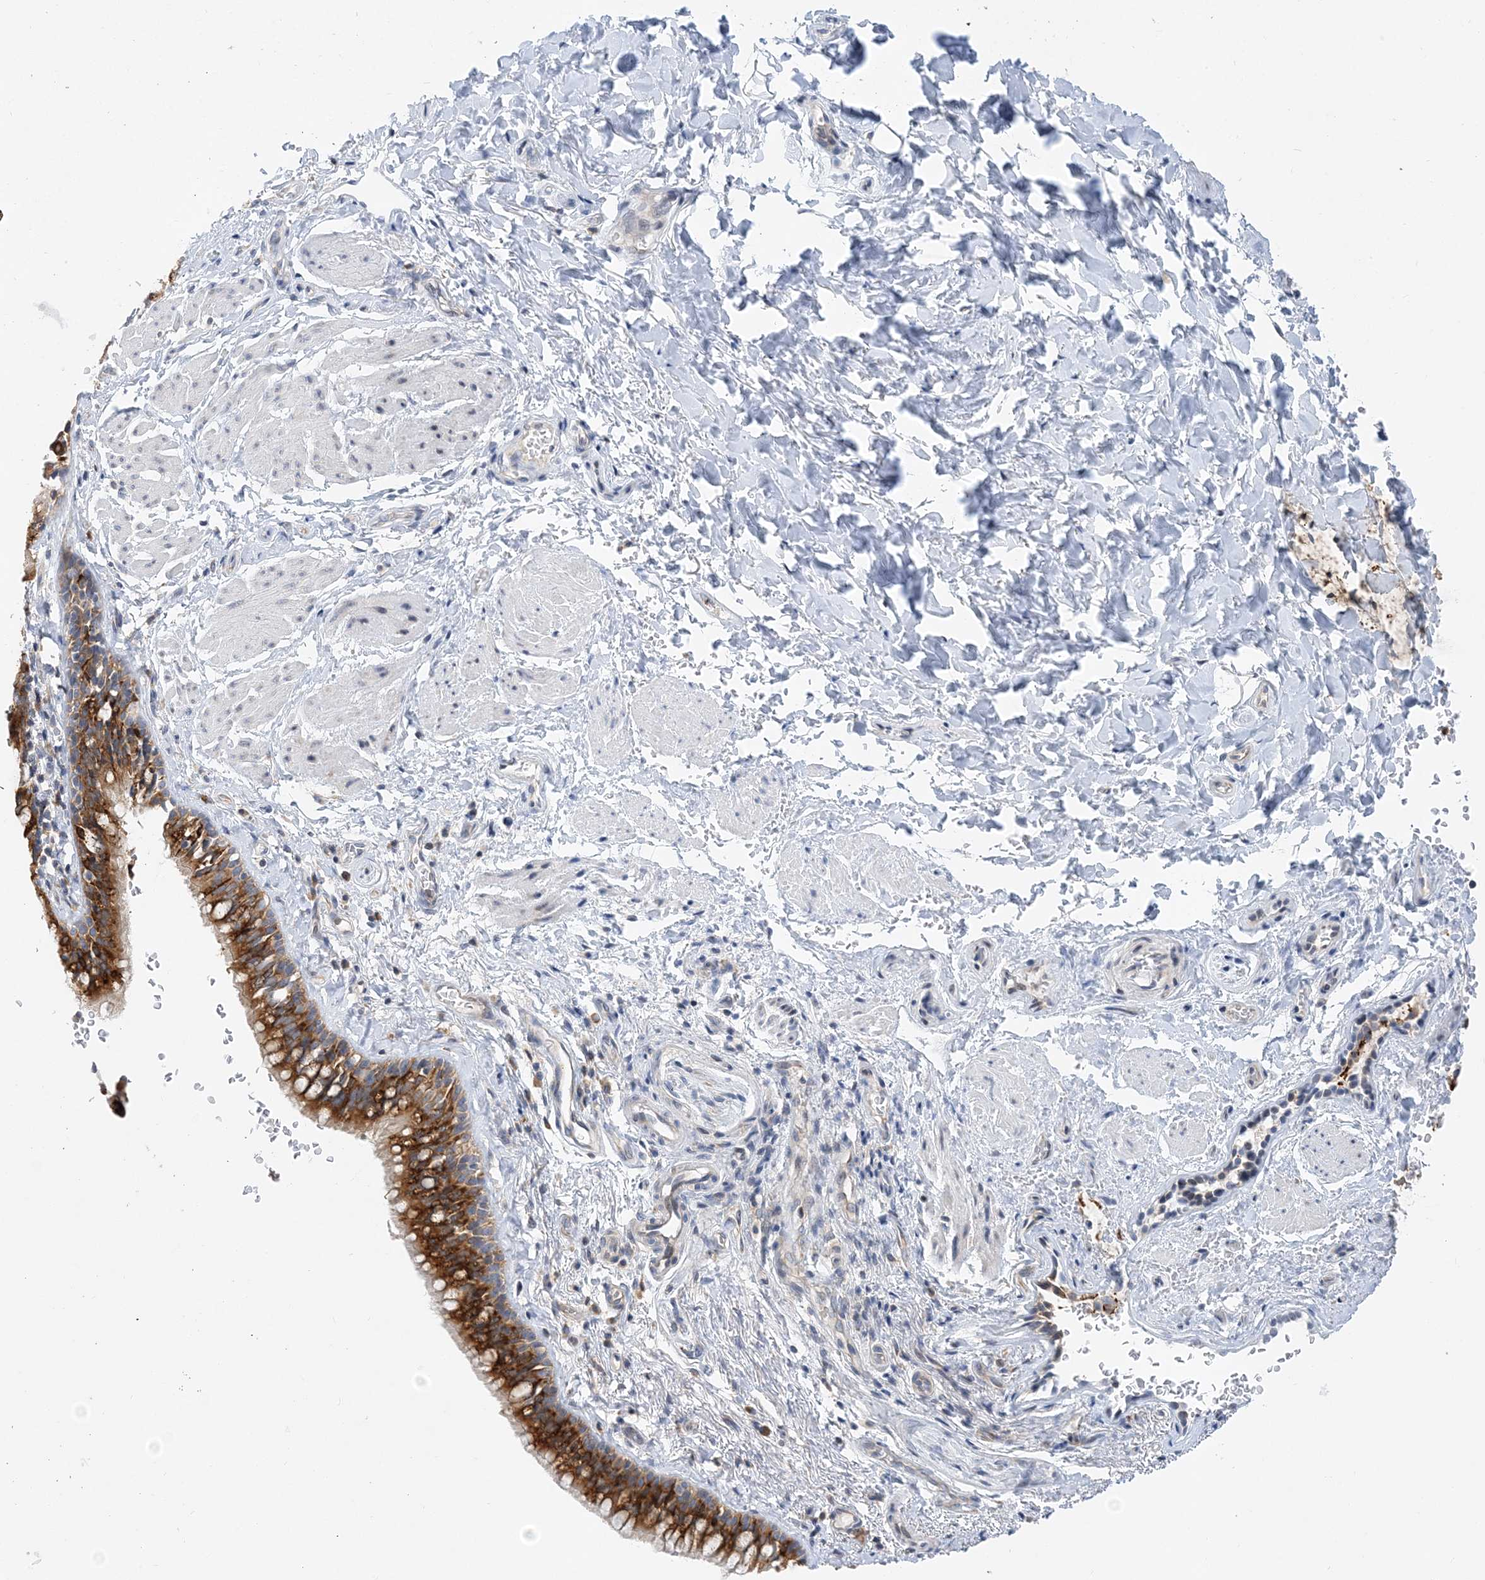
{"staining": {"intensity": "strong", "quantity": ">75%", "location": "cytoplasmic/membranous"}, "tissue": "bronchus", "cell_type": "Respiratory epithelial cells", "image_type": "normal", "snomed": [{"axis": "morphology", "description": "Normal tissue, NOS"}, {"axis": "topography", "description": "Cartilage tissue"}, {"axis": "topography", "description": "Bronchus"}], "caption": "The histopathology image exhibits a brown stain indicating the presence of a protein in the cytoplasmic/membranous of respiratory epithelial cells in bronchus. Ihc stains the protein of interest in brown and the nuclei are stained blue.", "gene": "LARP4B", "patient": {"sex": "female", "age": 36}}